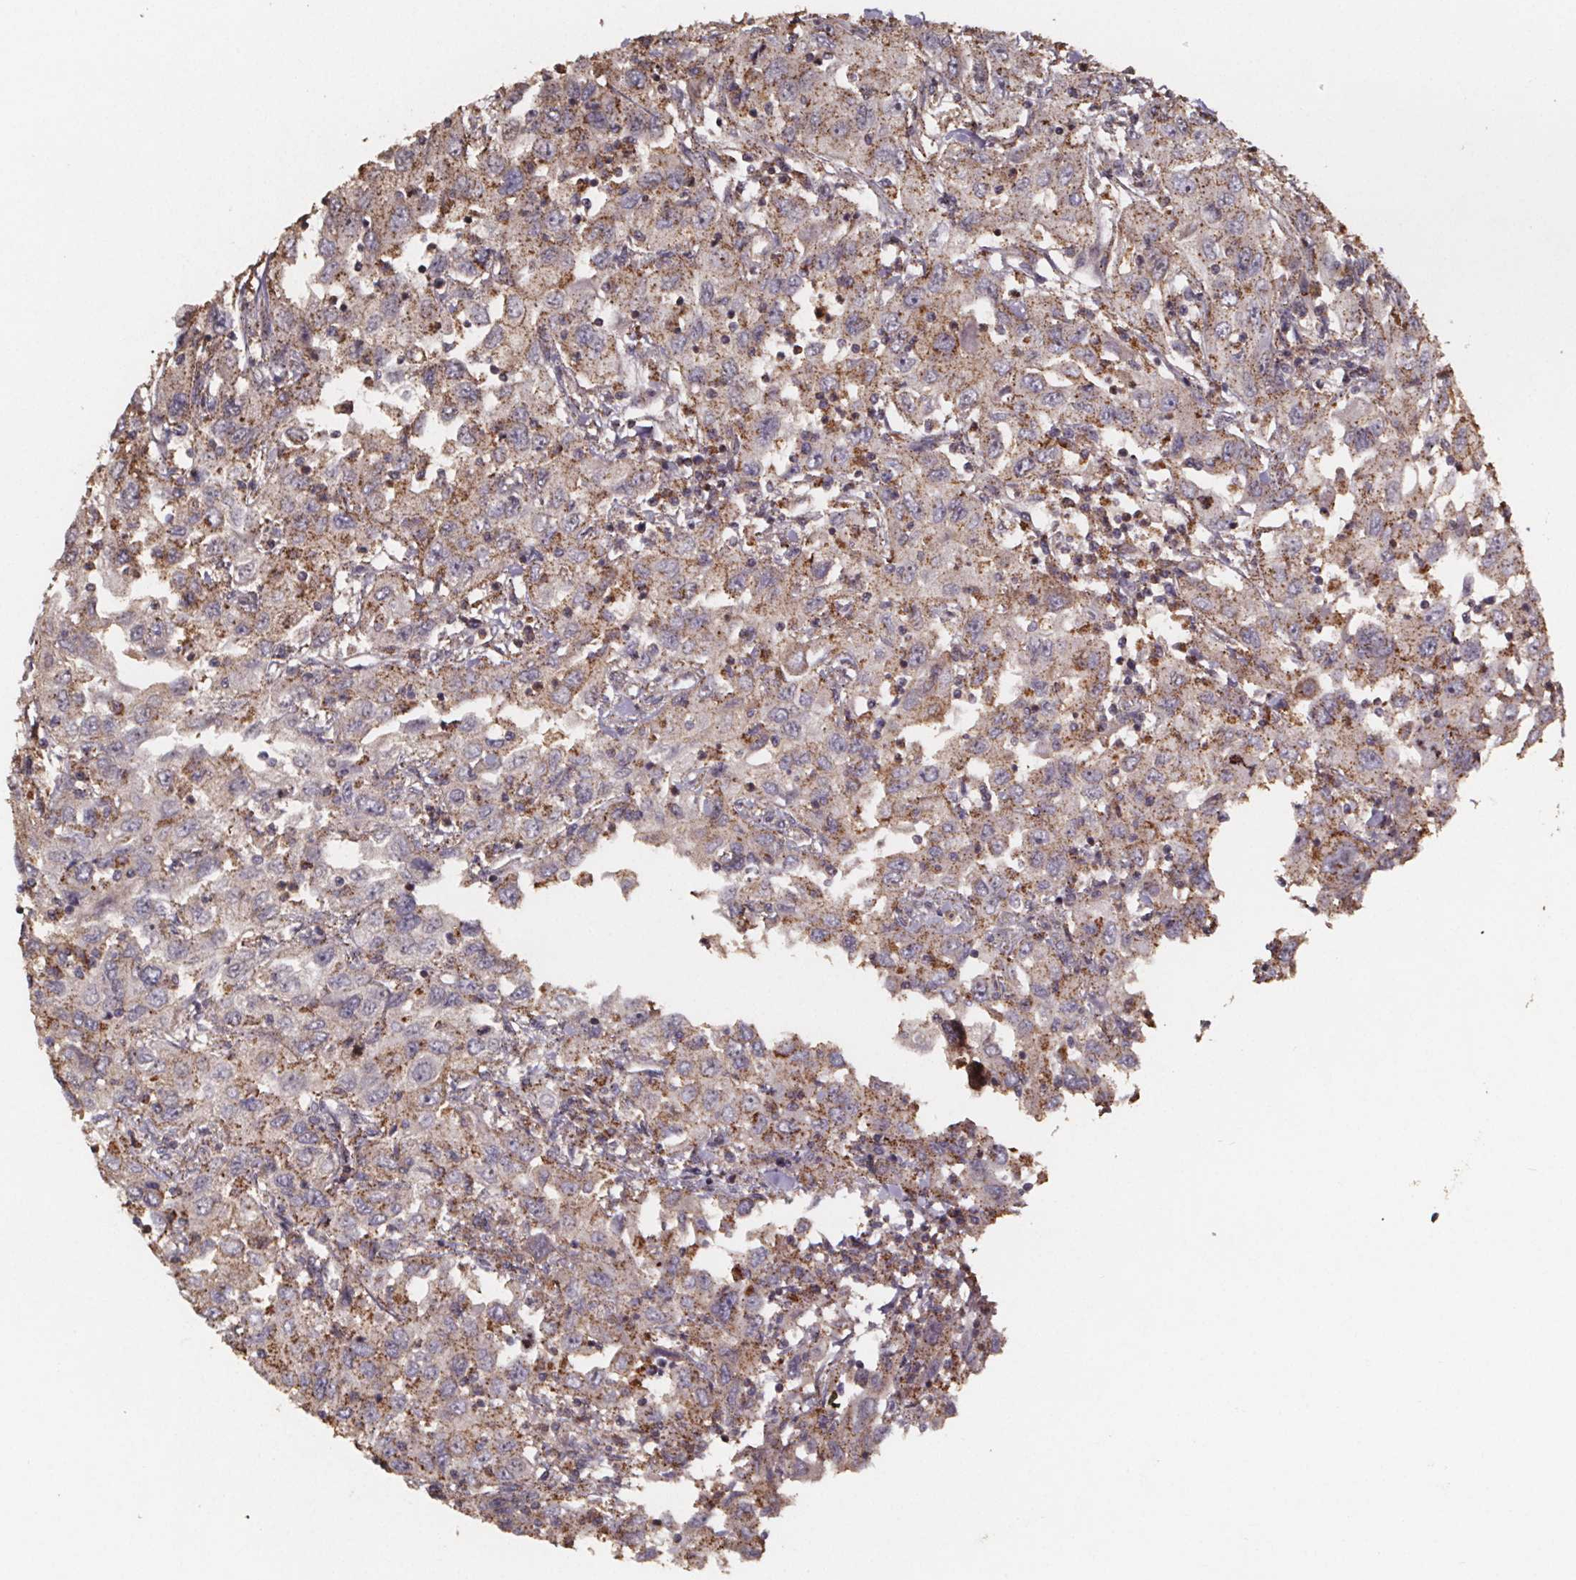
{"staining": {"intensity": "moderate", "quantity": "25%-75%", "location": "cytoplasmic/membranous"}, "tissue": "urothelial cancer", "cell_type": "Tumor cells", "image_type": "cancer", "snomed": [{"axis": "morphology", "description": "Urothelial carcinoma, High grade"}, {"axis": "topography", "description": "Urinary bladder"}], "caption": "Immunohistochemistry (IHC) staining of high-grade urothelial carcinoma, which demonstrates medium levels of moderate cytoplasmic/membranous staining in approximately 25%-75% of tumor cells indicating moderate cytoplasmic/membranous protein positivity. The staining was performed using DAB (brown) for protein detection and nuclei were counterstained in hematoxylin (blue).", "gene": "ZNF879", "patient": {"sex": "male", "age": 76}}